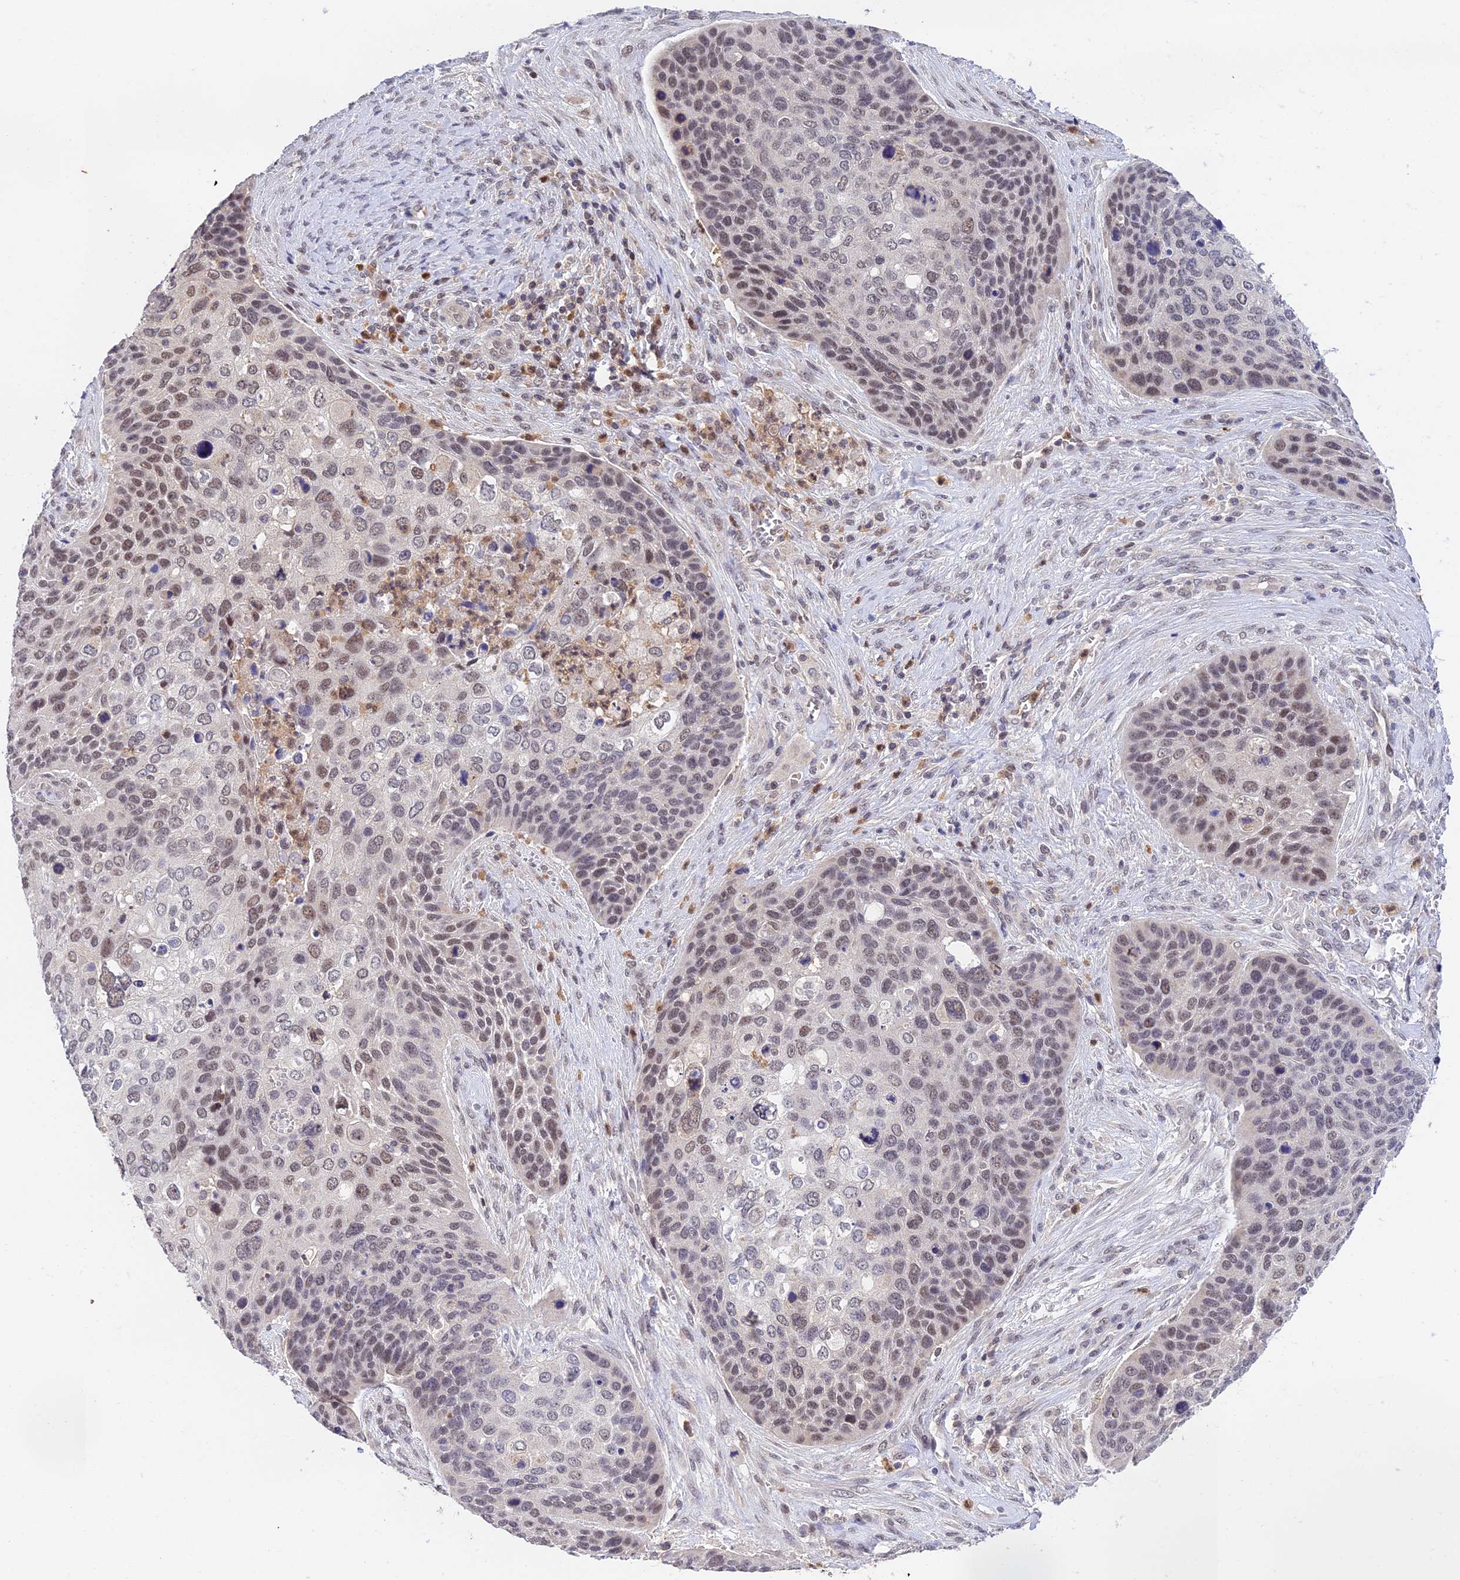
{"staining": {"intensity": "weak", "quantity": "25%-75%", "location": "nuclear"}, "tissue": "skin cancer", "cell_type": "Tumor cells", "image_type": "cancer", "snomed": [{"axis": "morphology", "description": "Basal cell carcinoma"}, {"axis": "topography", "description": "Skin"}], "caption": "Immunohistochemistry (IHC) (DAB) staining of basal cell carcinoma (skin) displays weak nuclear protein expression in about 25%-75% of tumor cells.", "gene": "PEX16", "patient": {"sex": "female", "age": 74}}